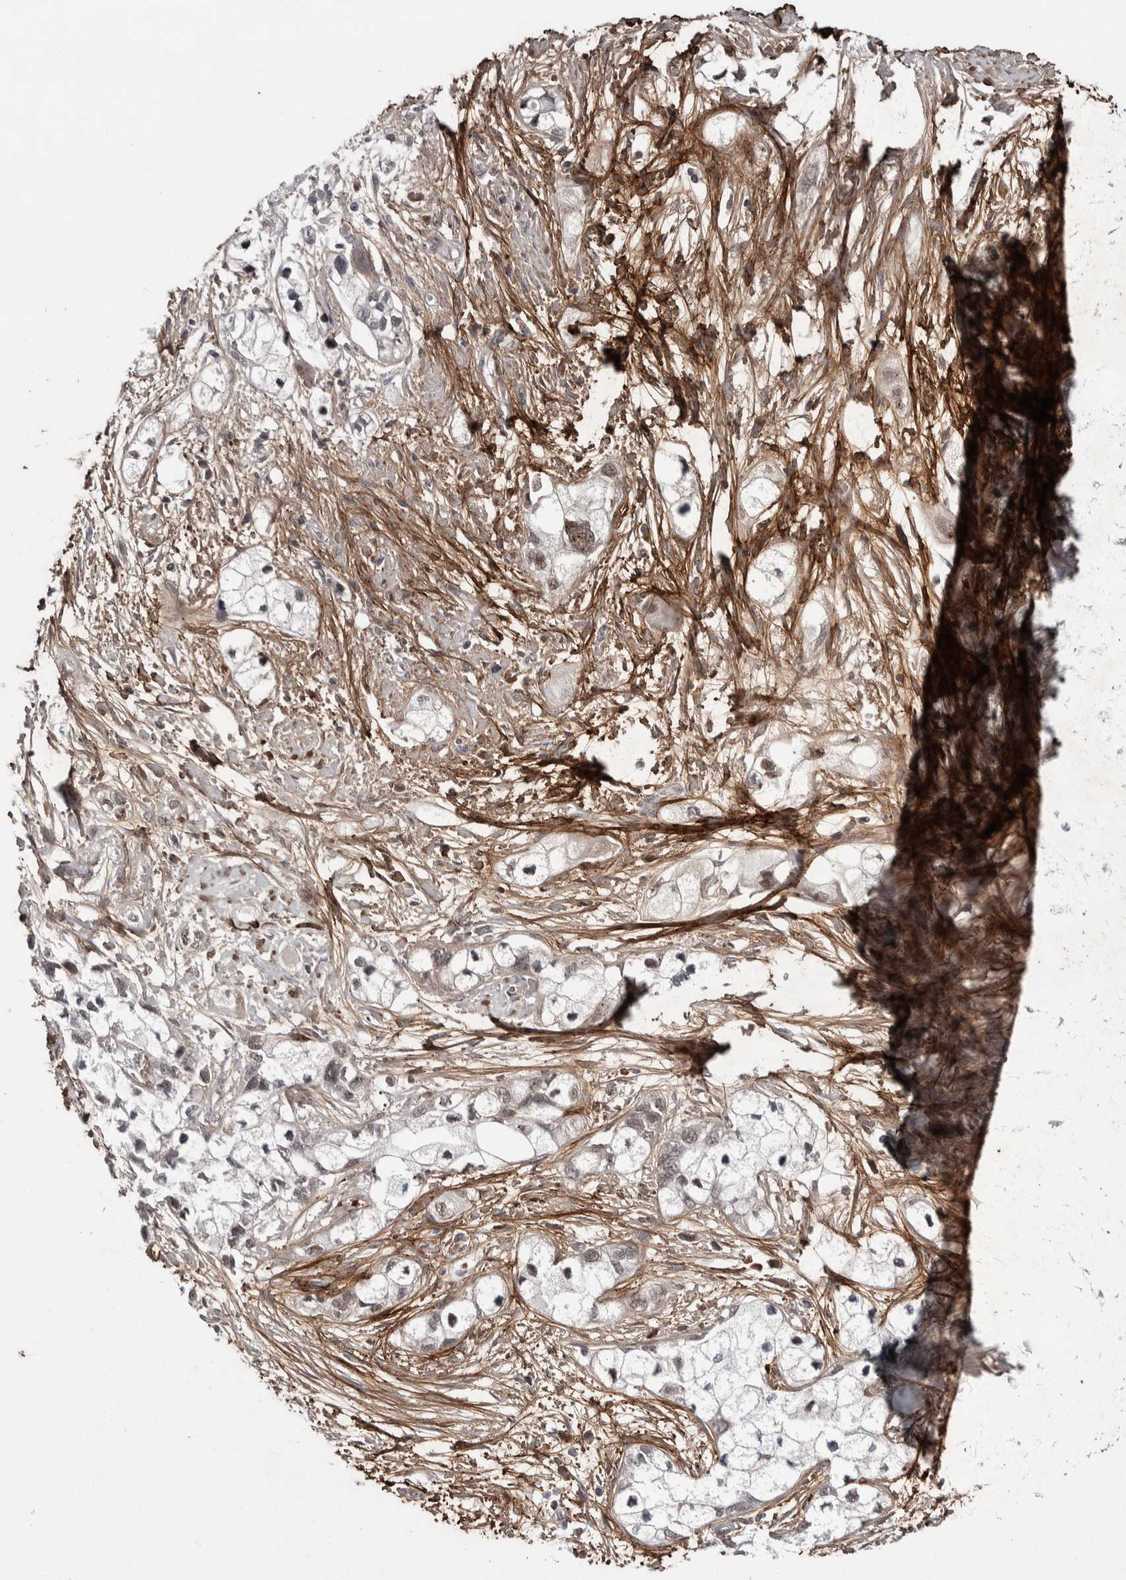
{"staining": {"intensity": "weak", "quantity": "25%-75%", "location": "nuclear"}, "tissue": "pancreatic cancer", "cell_type": "Tumor cells", "image_type": "cancer", "snomed": [{"axis": "morphology", "description": "Adenocarcinoma, NOS"}, {"axis": "topography", "description": "Pancreas"}], "caption": "Approximately 25%-75% of tumor cells in pancreatic cancer exhibit weak nuclear protein expression as visualized by brown immunohistochemical staining.", "gene": "ASPN", "patient": {"sex": "male", "age": 74}}